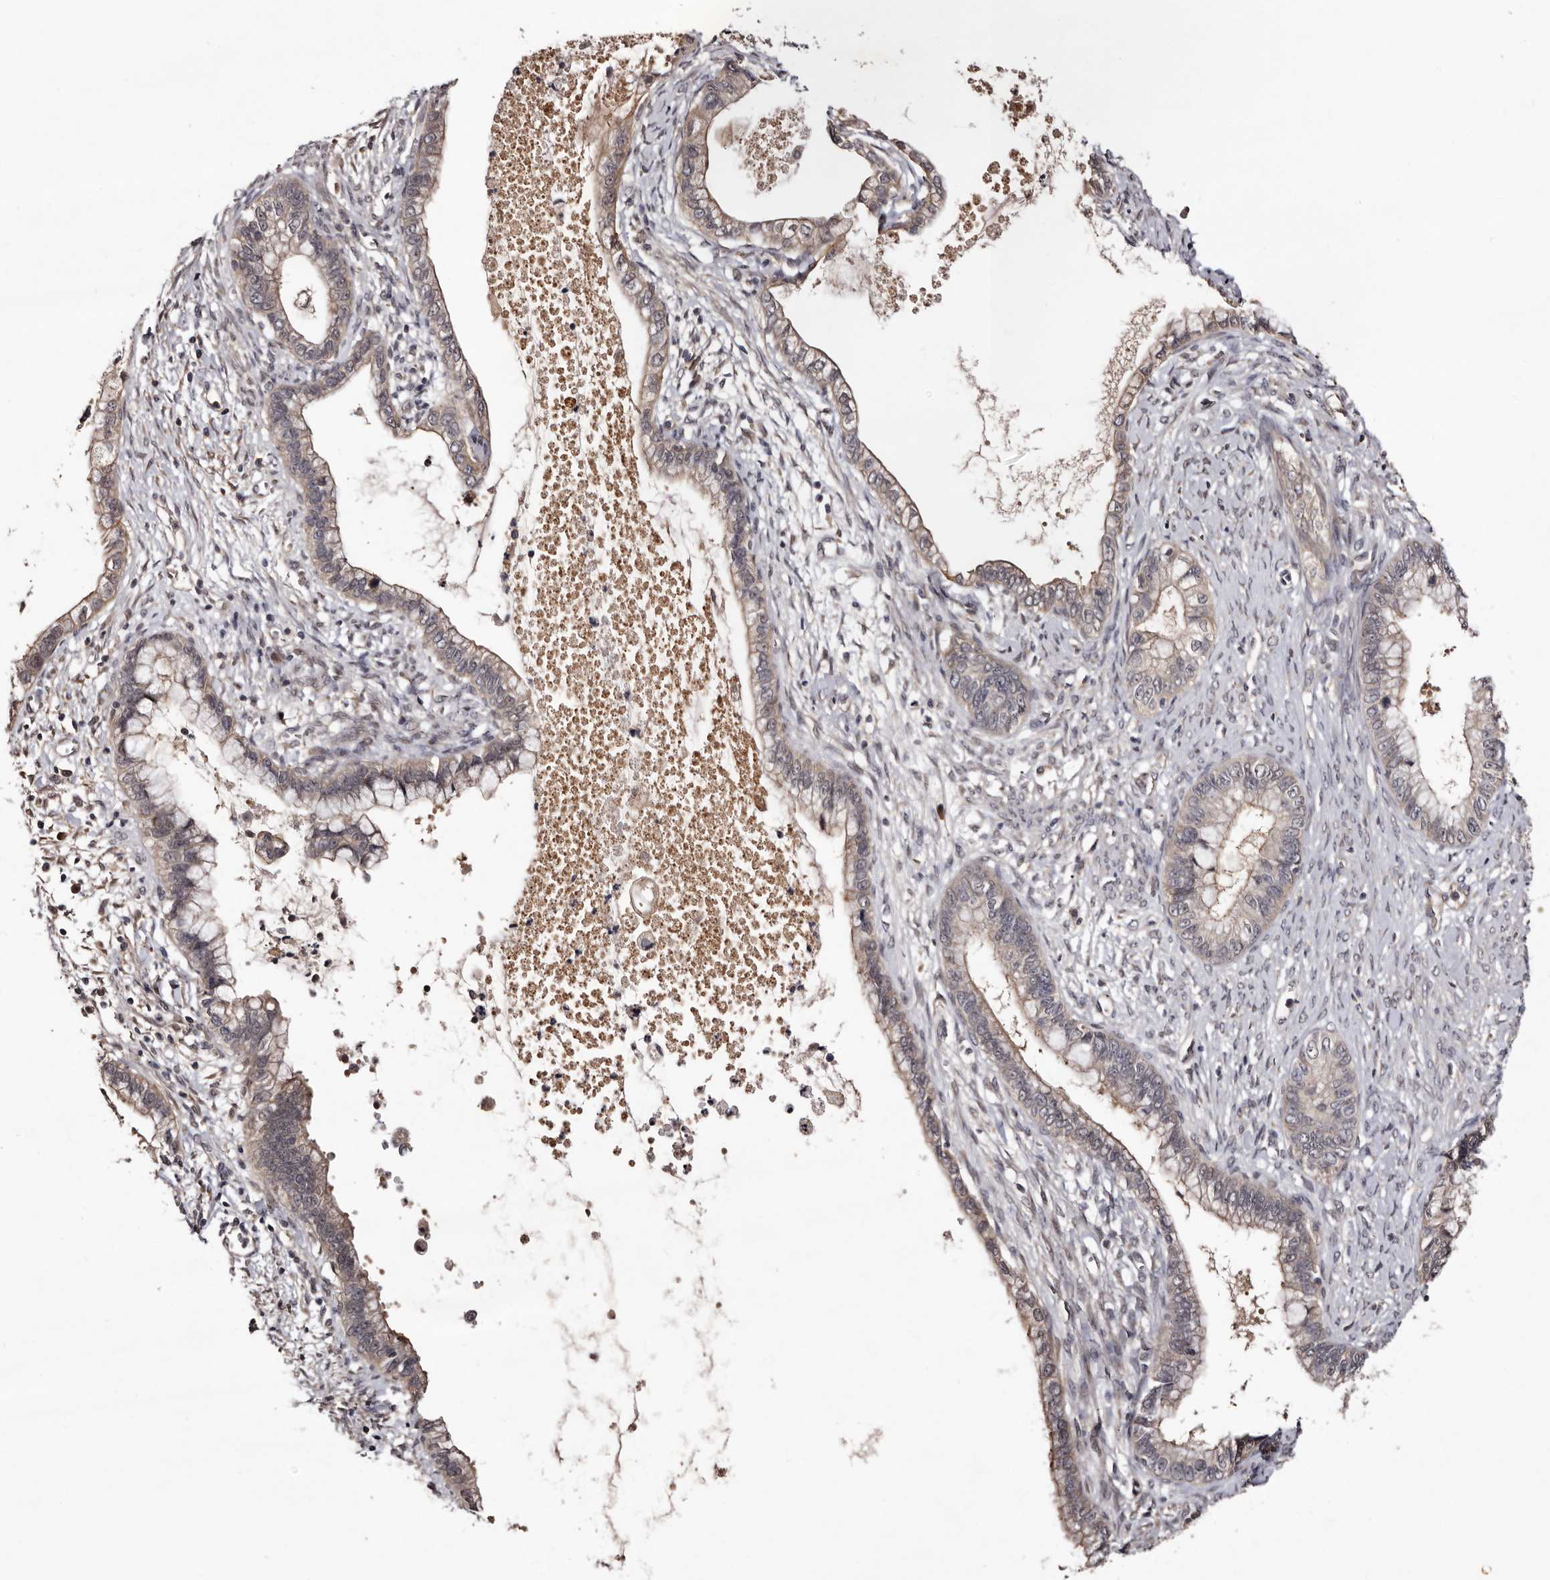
{"staining": {"intensity": "weak", "quantity": "25%-75%", "location": "cytoplasmic/membranous"}, "tissue": "cervical cancer", "cell_type": "Tumor cells", "image_type": "cancer", "snomed": [{"axis": "morphology", "description": "Adenocarcinoma, NOS"}, {"axis": "topography", "description": "Cervix"}], "caption": "A micrograph showing weak cytoplasmic/membranous staining in approximately 25%-75% of tumor cells in adenocarcinoma (cervical), as visualized by brown immunohistochemical staining.", "gene": "LANCL2", "patient": {"sex": "female", "age": 44}}